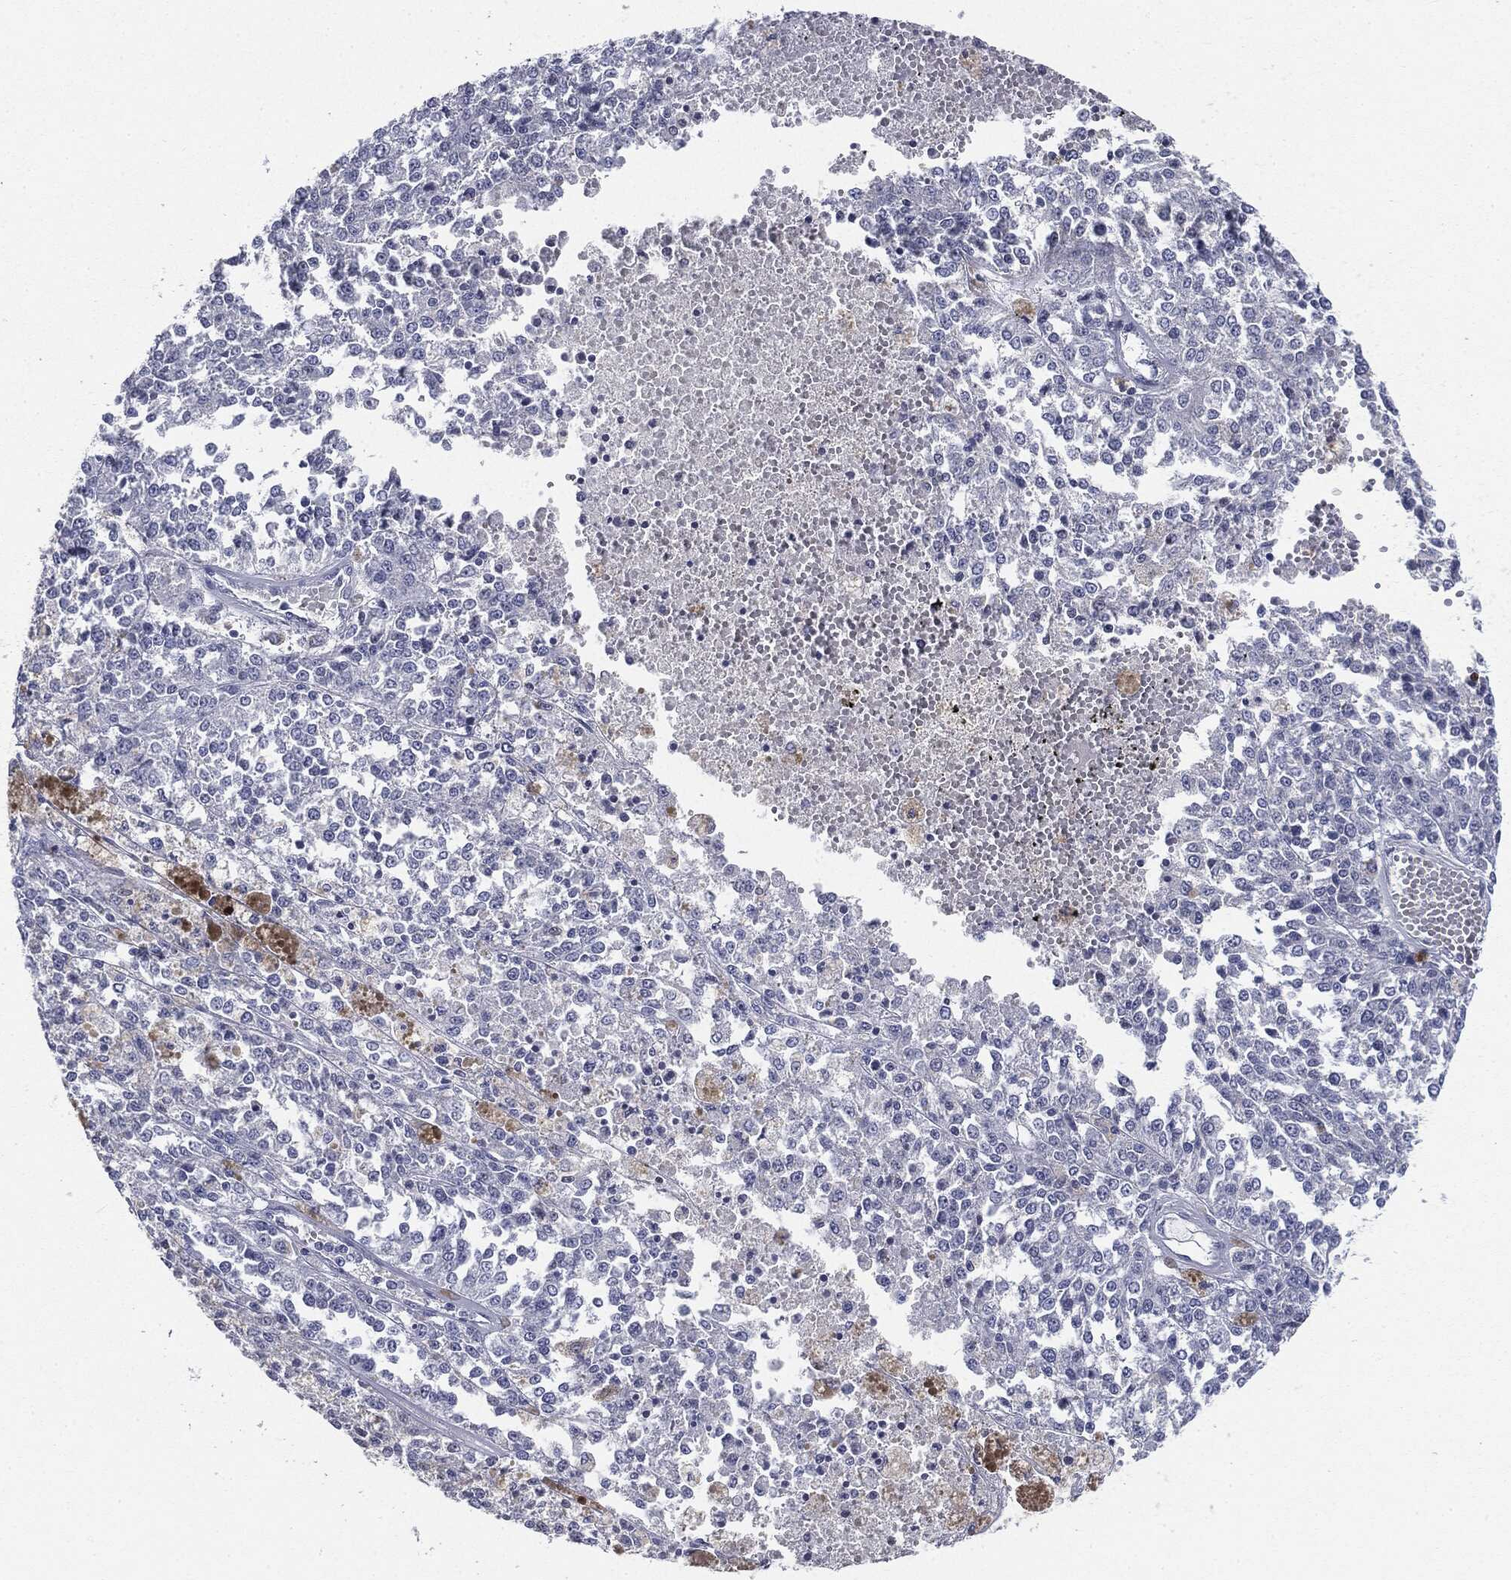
{"staining": {"intensity": "negative", "quantity": "none", "location": "none"}, "tissue": "melanoma", "cell_type": "Tumor cells", "image_type": "cancer", "snomed": [{"axis": "morphology", "description": "Malignant melanoma, Metastatic site"}, {"axis": "topography", "description": "Lymph node"}], "caption": "Immunohistochemical staining of human melanoma demonstrates no significant staining in tumor cells.", "gene": "CGB1", "patient": {"sex": "female", "age": 64}}